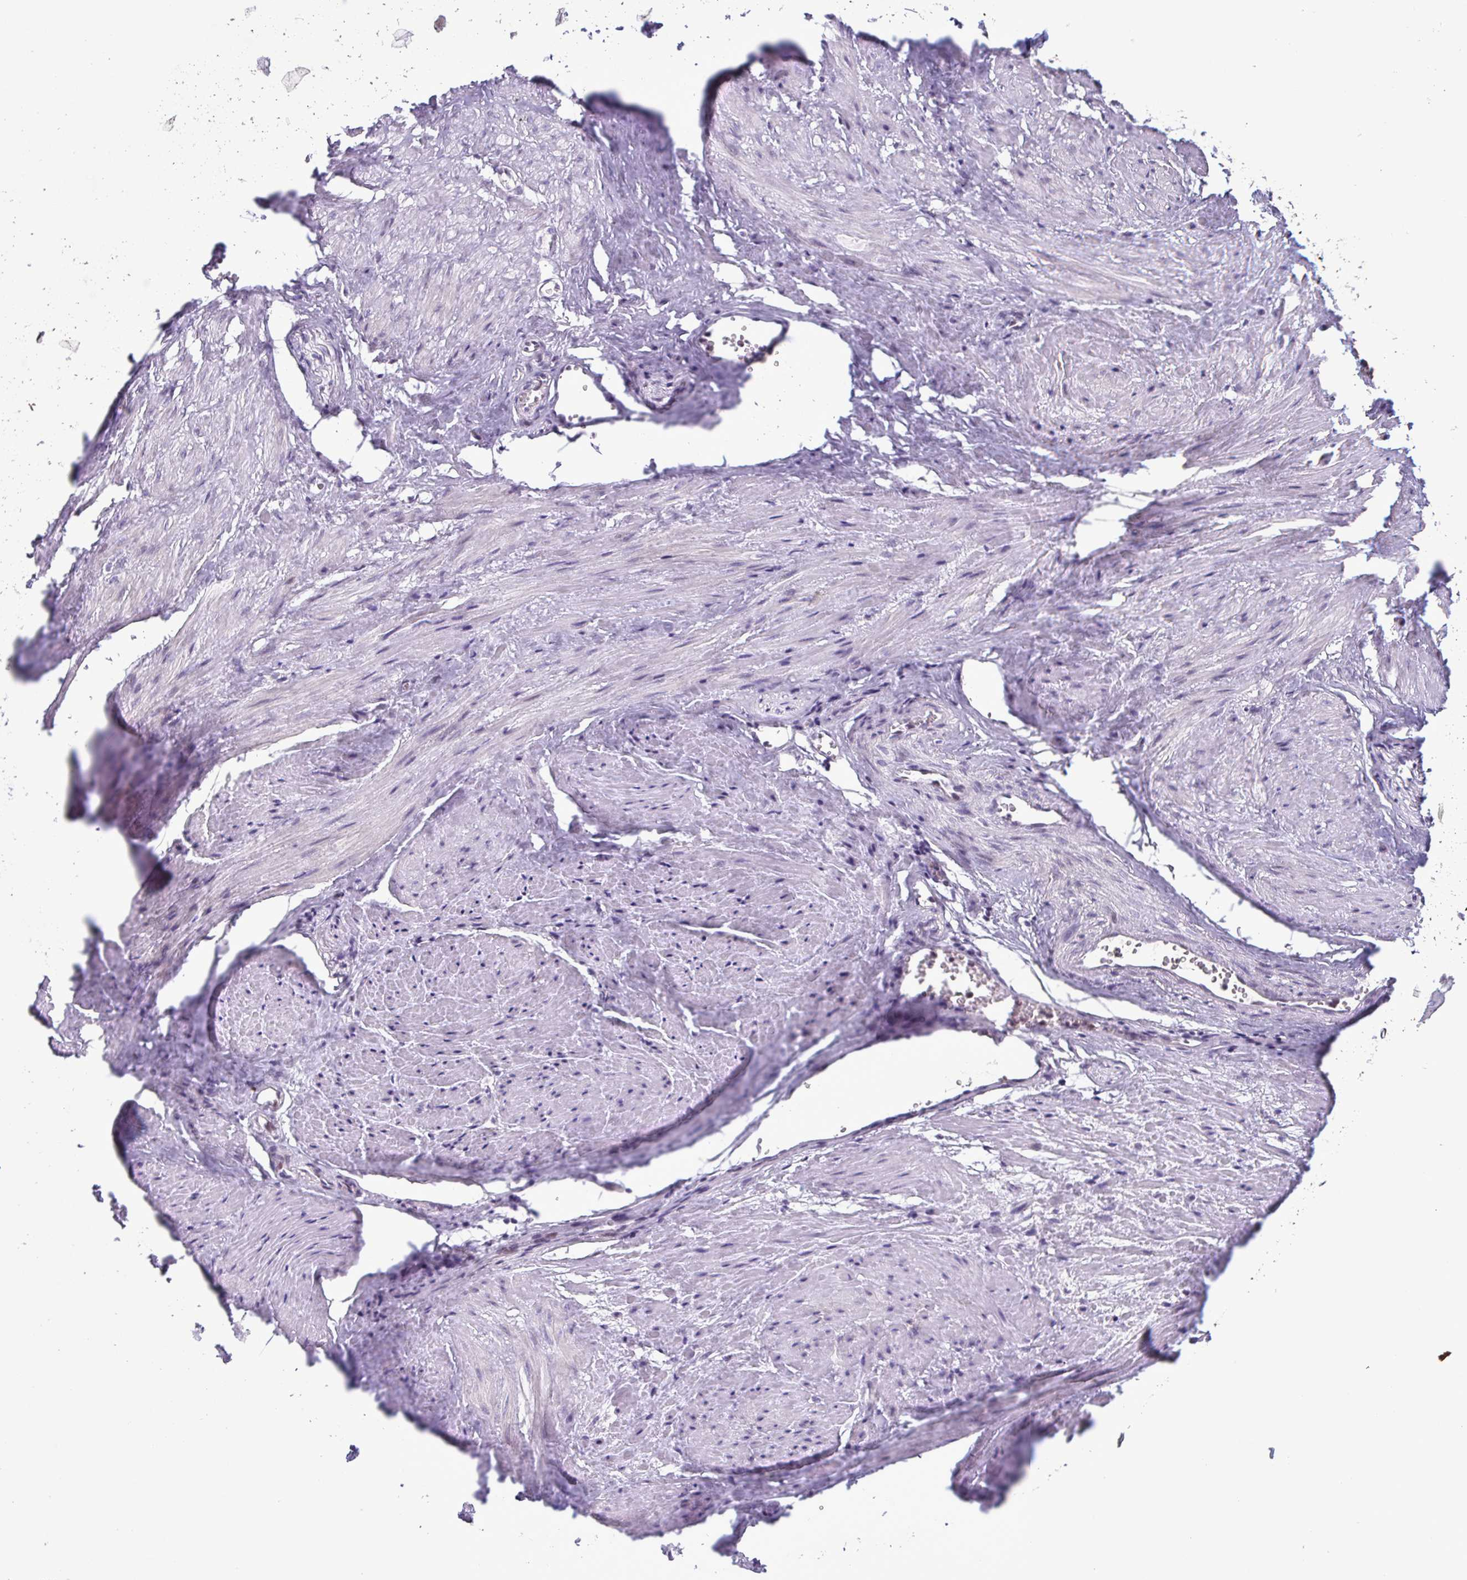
{"staining": {"intensity": "negative", "quantity": "none", "location": "none"}, "tissue": "adipose tissue", "cell_type": "Adipocytes", "image_type": "normal", "snomed": [{"axis": "morphology", "description": "Normal tissue, NOS"}, {"axis": "topography", "description": "Prostate"}, {"axis": "topography", "description": "Peripheral nerve tissue"}], "caption": "Immunohistochemistry (IHC) histopathology image of normal human adipose tissue stained for a protein (brown), which exhibits no staining in adipocytes.", "gene": "IRF1", "patient": {"sex": "male", "age": 55}}